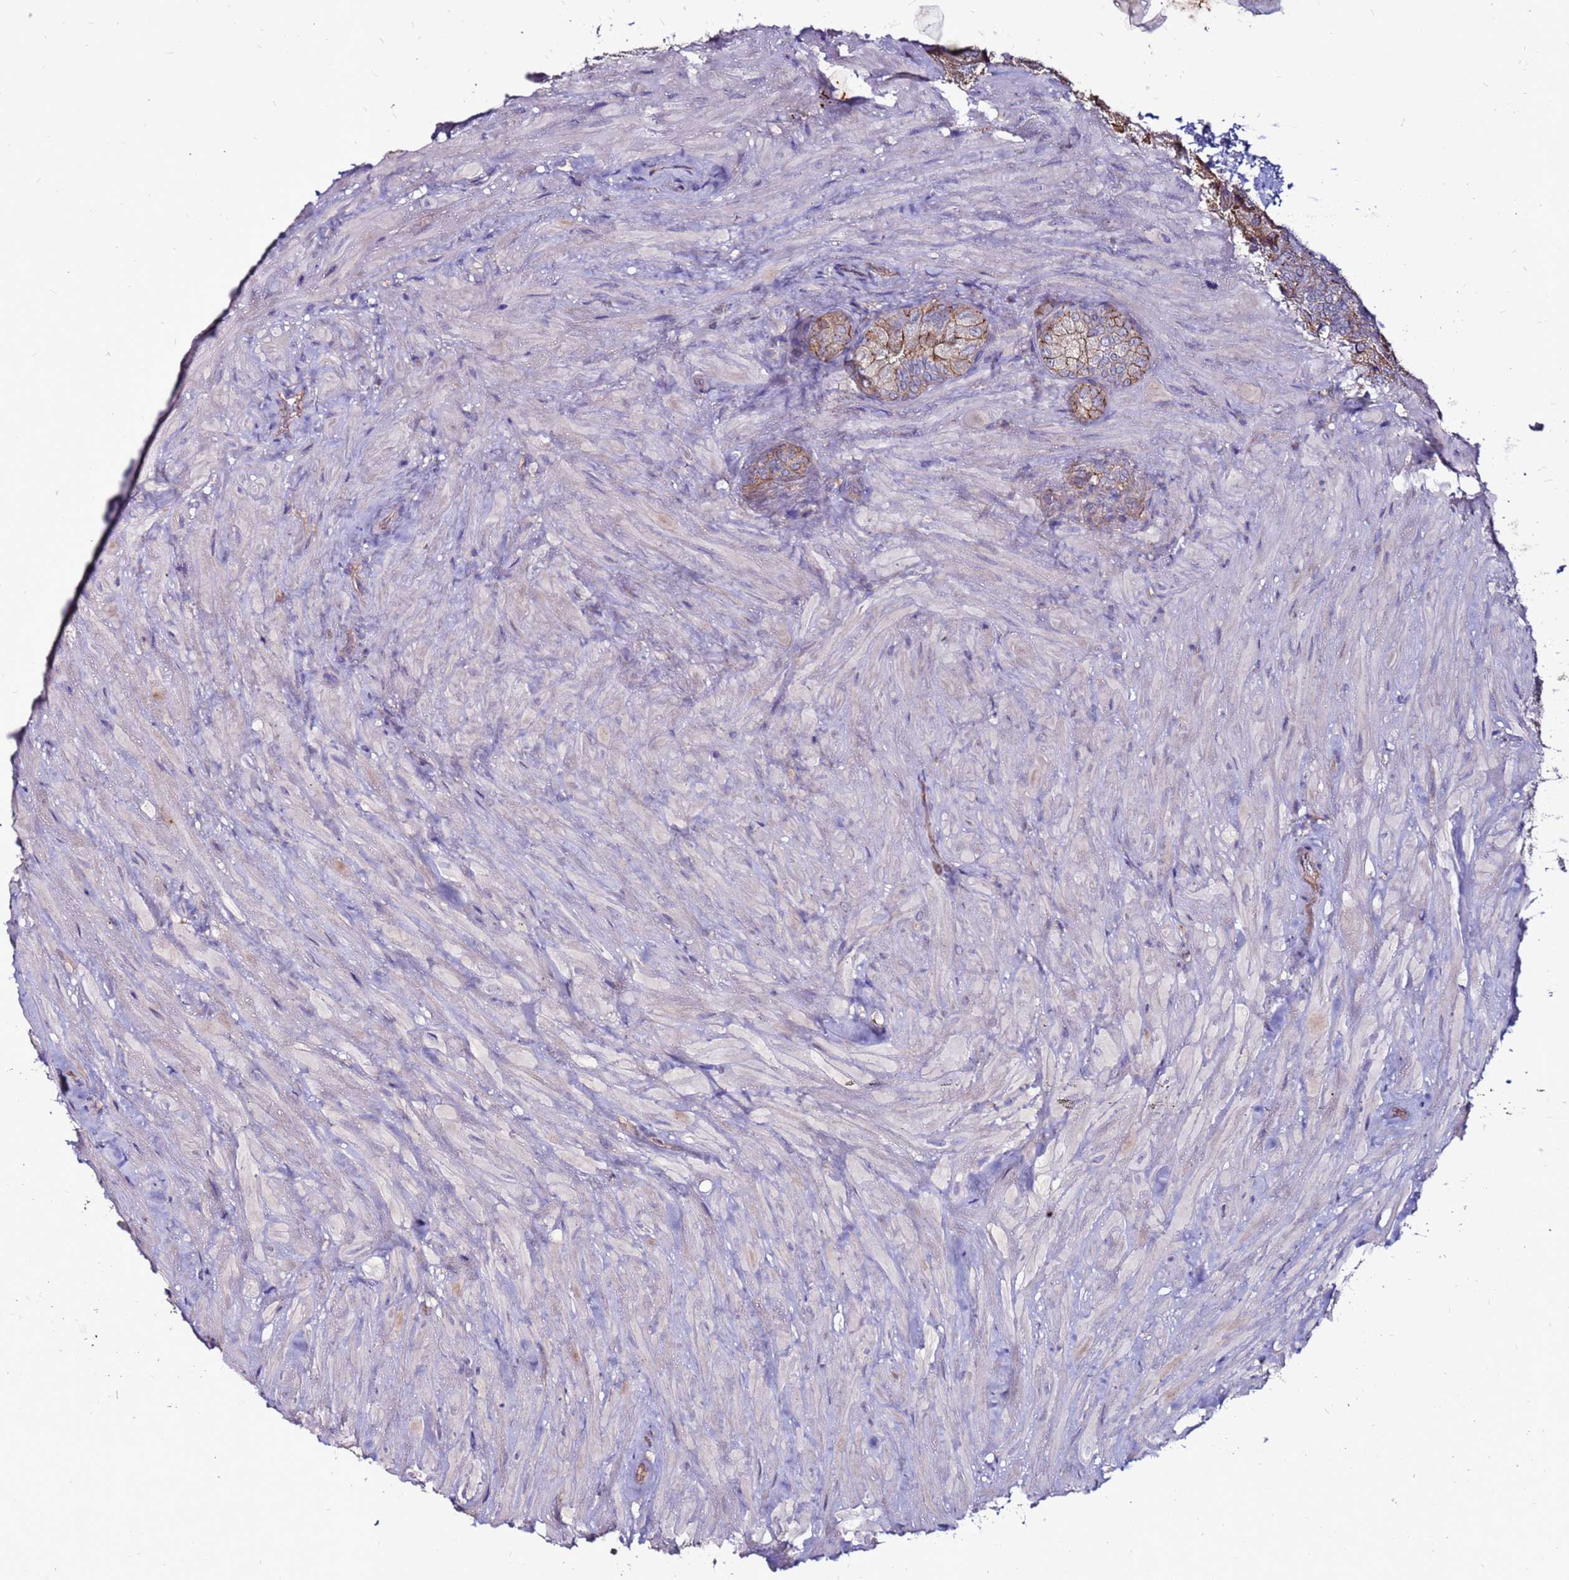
{"staining": {"intensity": "moderate", "quantity": "25%-75%", "location": "cytoplasmic/membranous"}, "tissue": "seminal vesicle", "cell_type": "Glandular cells", "image_type": "normal", "snomed": [{"axis": "morphology", "description": "Normal tissue, NOS"}, {"axis": "topography", "description": "Seminal veicle"}], "caption": "Immunohistochemical staining of normal seminal vesicle exhibits 25%-75% levels of moderate cytoplasmic/membranous protein staining in approximately 25%-75% of glandular cells. Nuclei are stained in blue.", "gene": "NRN1L", "patient": {"sex": "male", "age": 62}}